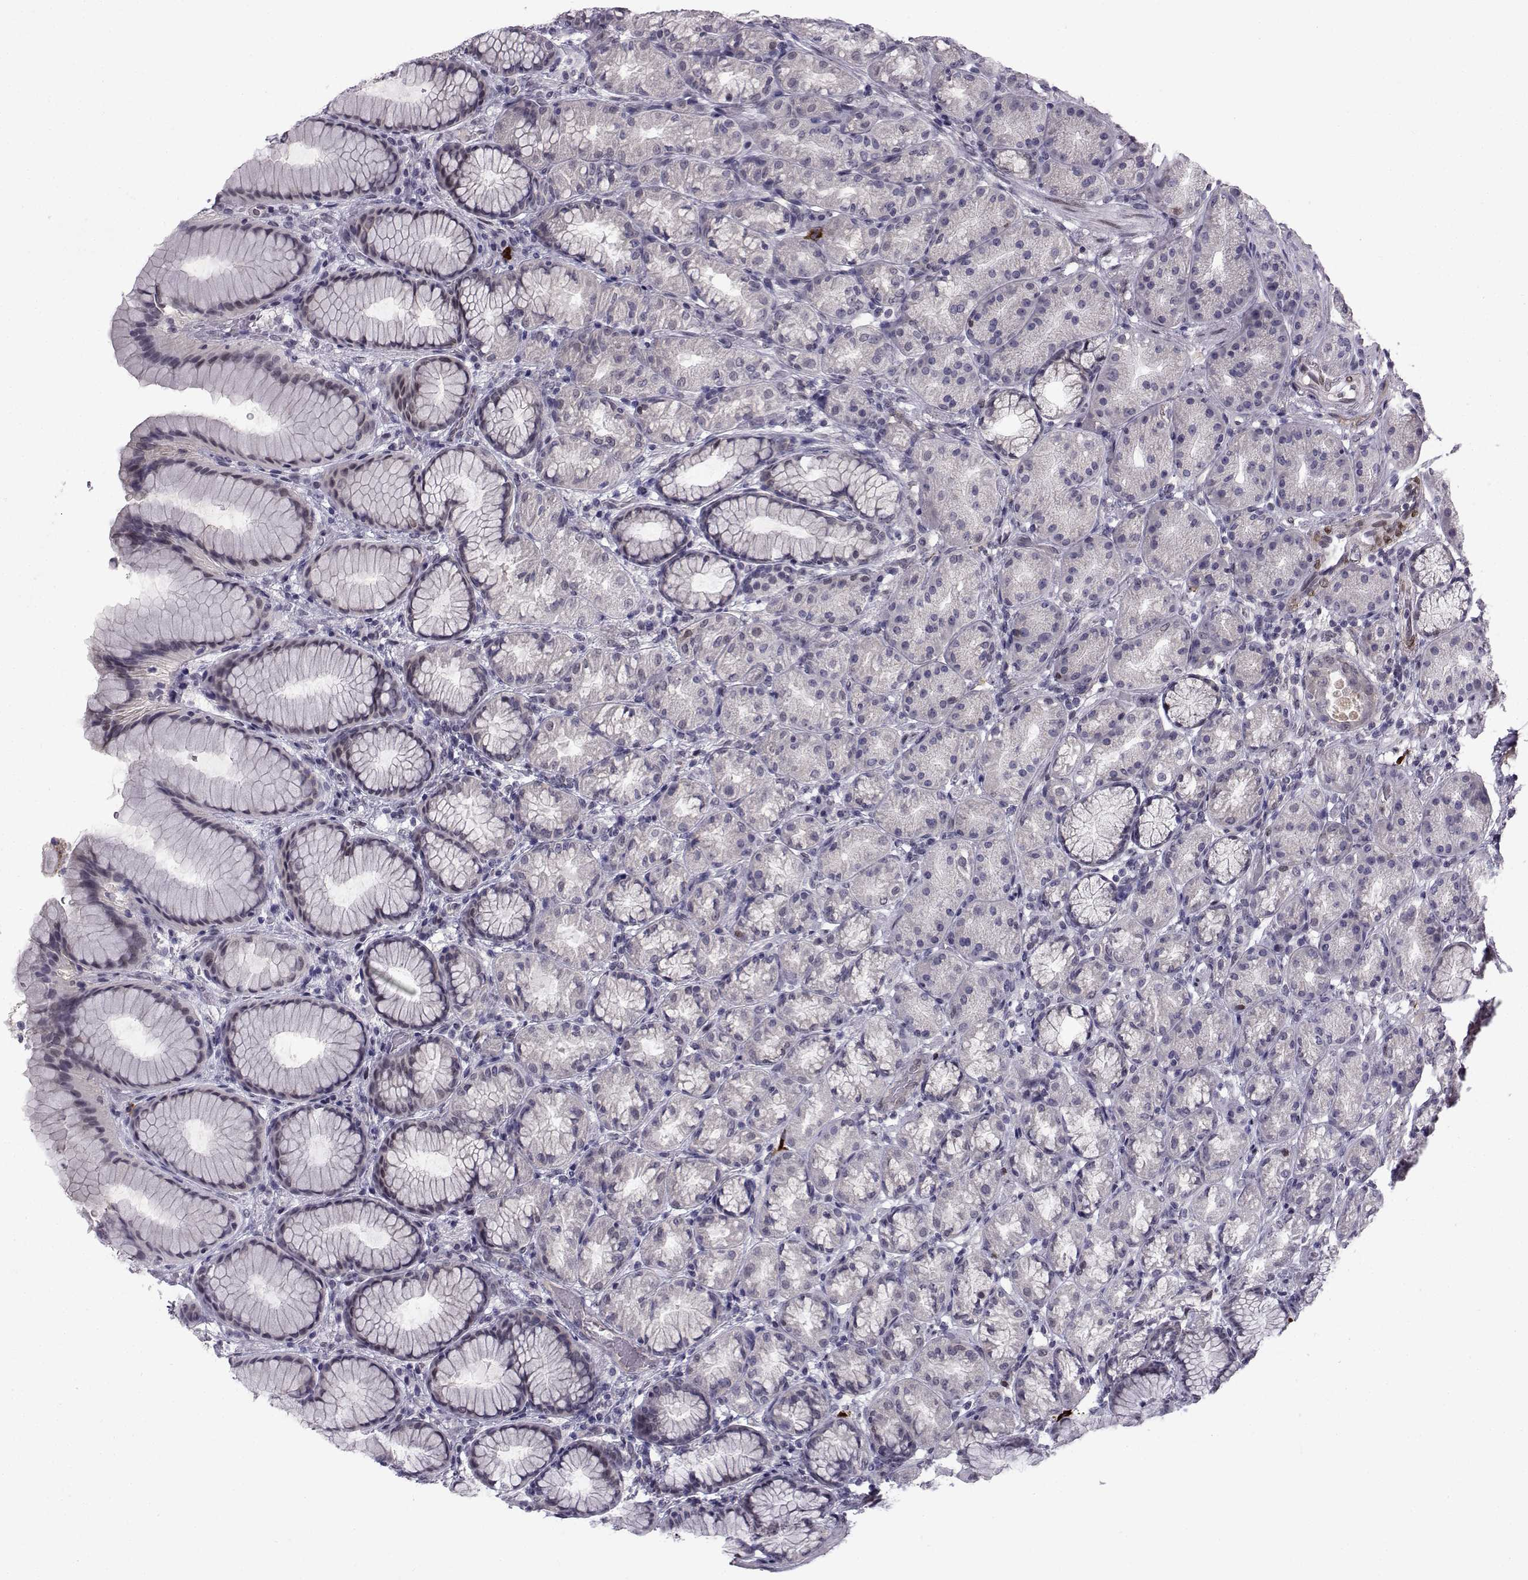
{"staining": {"intensity": "negative", "quantity": "none", "location": "none"}, "tissue": "stomach", "cell_type": "Glandular cells", "image_type": "normal", "snomed": [{"axis": "morphology", "description": "Normal tissue, NOS"}, {"axis": "morphology", "description": "Adenocarcinoma, NOS"}, {"axis": "topography", "description": "Stomach"}], "caption": "The immunohistochemistry (IHC) image has no significant staining in glandular cells of stomach.", "gene": "RBM24", "patient": {"sex": "female", "age": 79}}